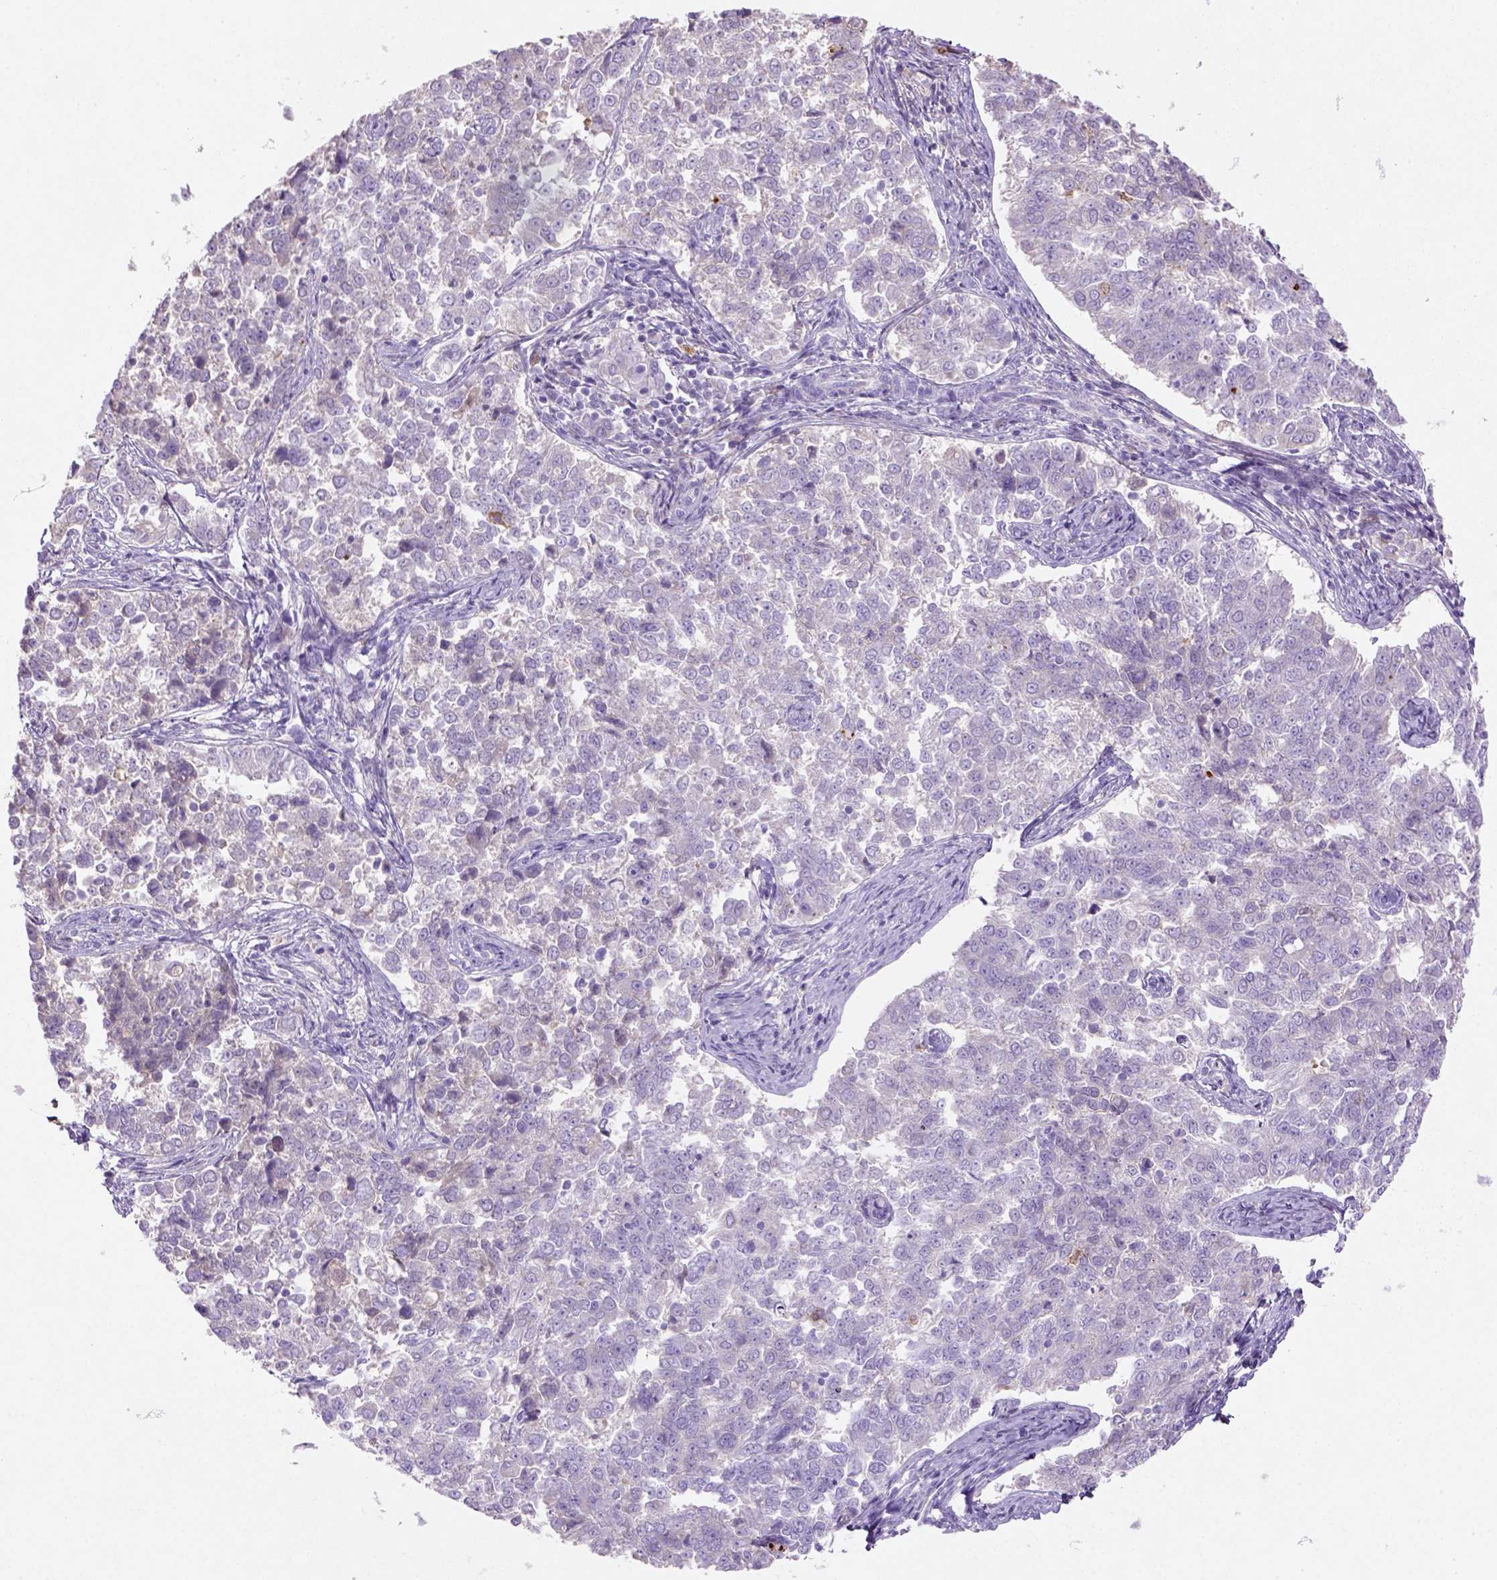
{"staining": {"intensity": "negative", "quantity": "none", "location": "none"}, "tissue": "endometrial cancer", "cell_type": "Tumor cells", "image_type": "cancer", "snomed": [{"axis": "morphology", "description": "Adenocarcinoma, NOS"}, {"axis": "topography", "description": "Endometrium"}], "caption": "A micrograph of adenocarcinoma (endometrial) stained for a protein displays no brown staining in tumor cells.", "gene": "NUDT2", "patient": {"sex": "female", "age": 43}}